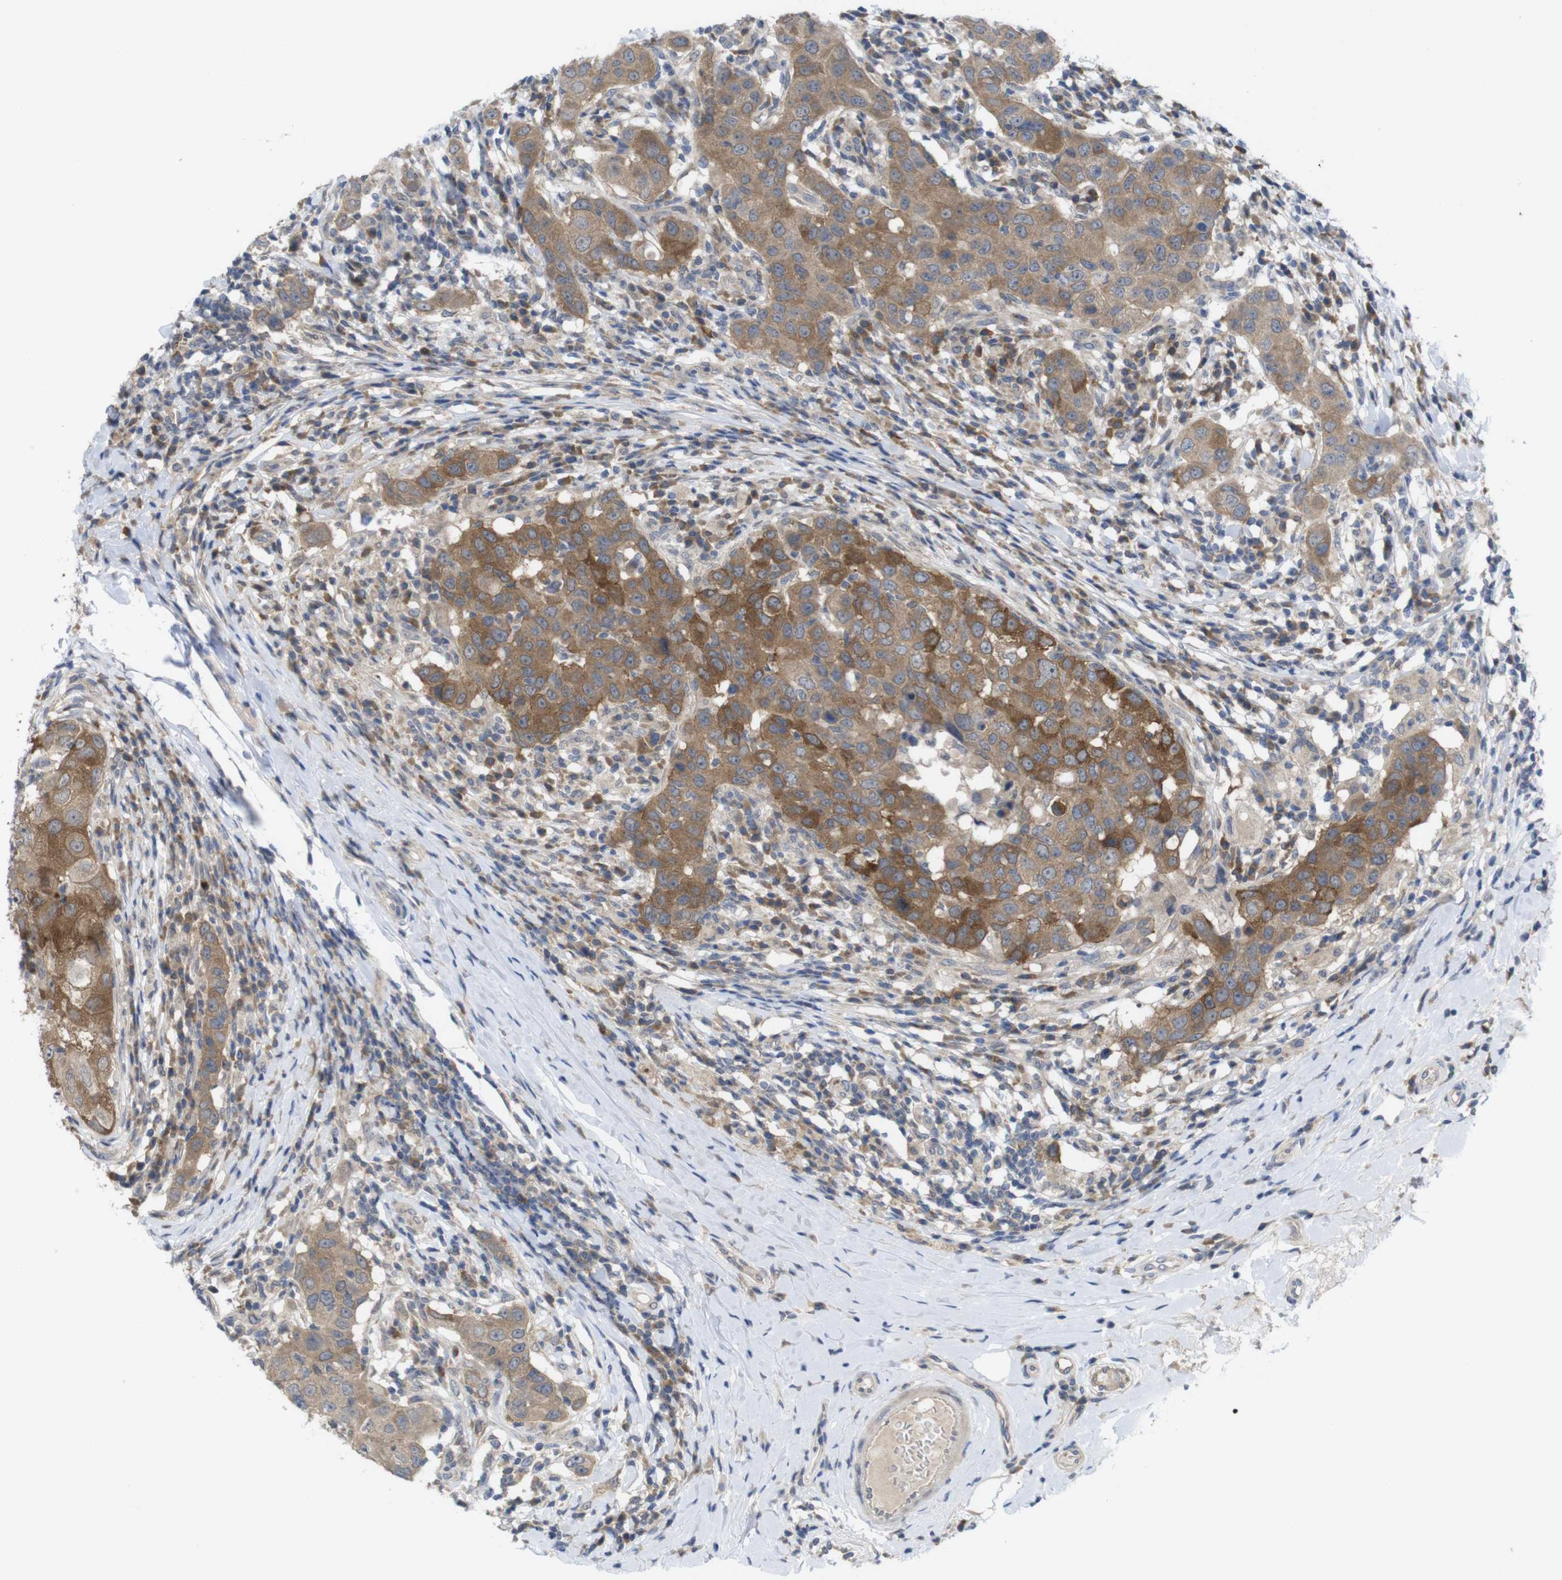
{"staining": {"intensity": "moderate", "quantity": ">75%", "location": "cytoplasmic/membranous"}, "tissue": "breast cancer", "cell_type": "Tumor cells", "image_type": "cancer", "snomed": [{"axis": "morphology", "description": "Duct carcinoma"}, {"axis": "topography", "description": "Breast"}], "caption": "Immunohistochemistry histopathology image of human breast intraductal carcinoma stained for a protein (brown), which exhibits medium levels of moderate cytoplasmic/membranous positivity in approximately >75% of tumor cells.", "gene": "BCAR3", "patient": {"sex": "female", "age": 27}}